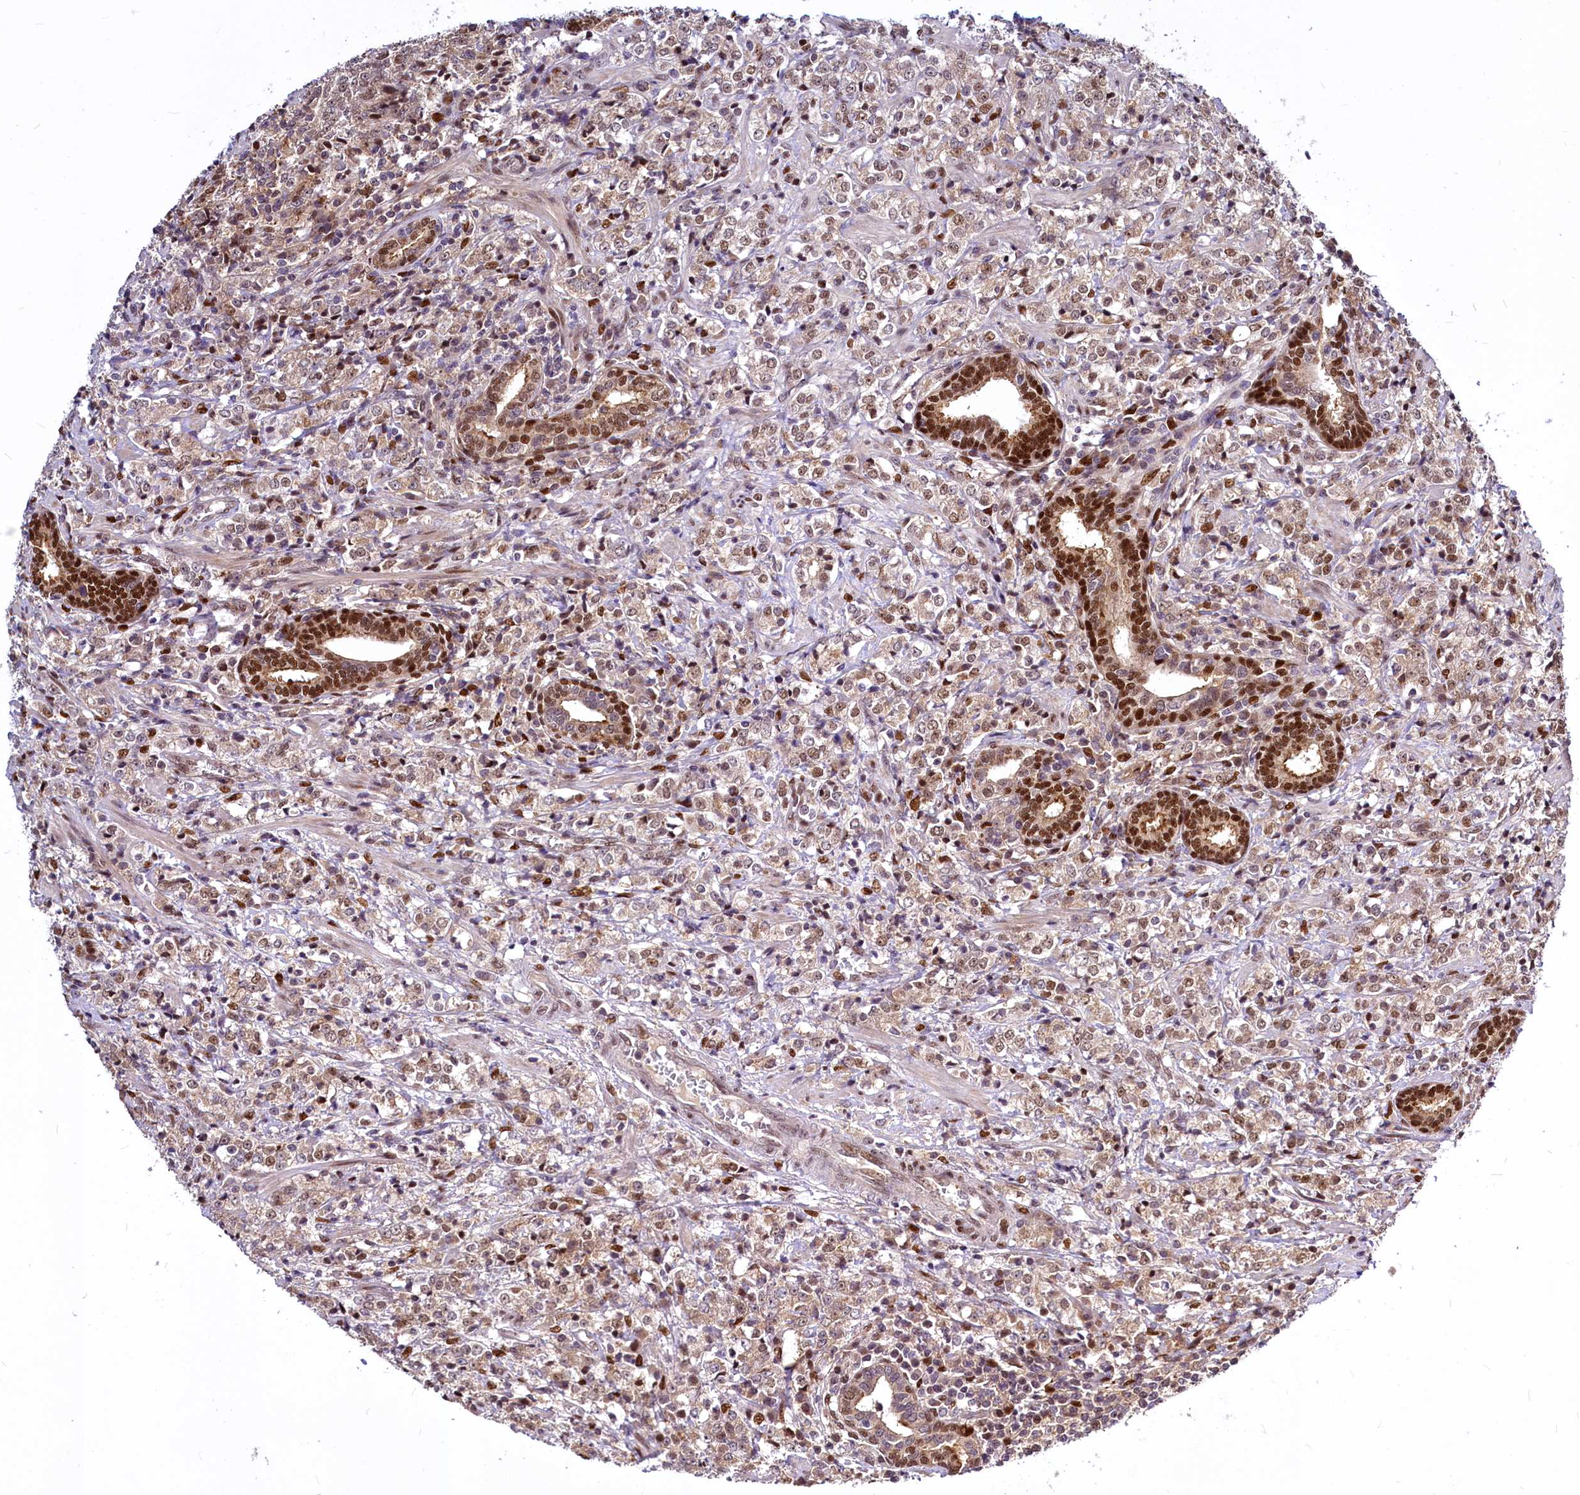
{"staining": {"intensity": "moderate", "quantity": ">75%", "location": "nuclear"}, "tissue": "prostate cancer", "cell_type": "Tumor cells", "image_type": "cancer", "snomed": [{"axis": "morphology", "description": "Adenocarcinoma, High grade"}, {"axis": "topography", "description": "Prostate"}], "caption": "About >75% of tumor cells in human prostate high-grade adenocarcinoma reveal moderate nuclear protein staining as visualized by brown immunohistochemical staining.", "gene": "MAML2", "patient": {"sex": "male", "age": 69}}